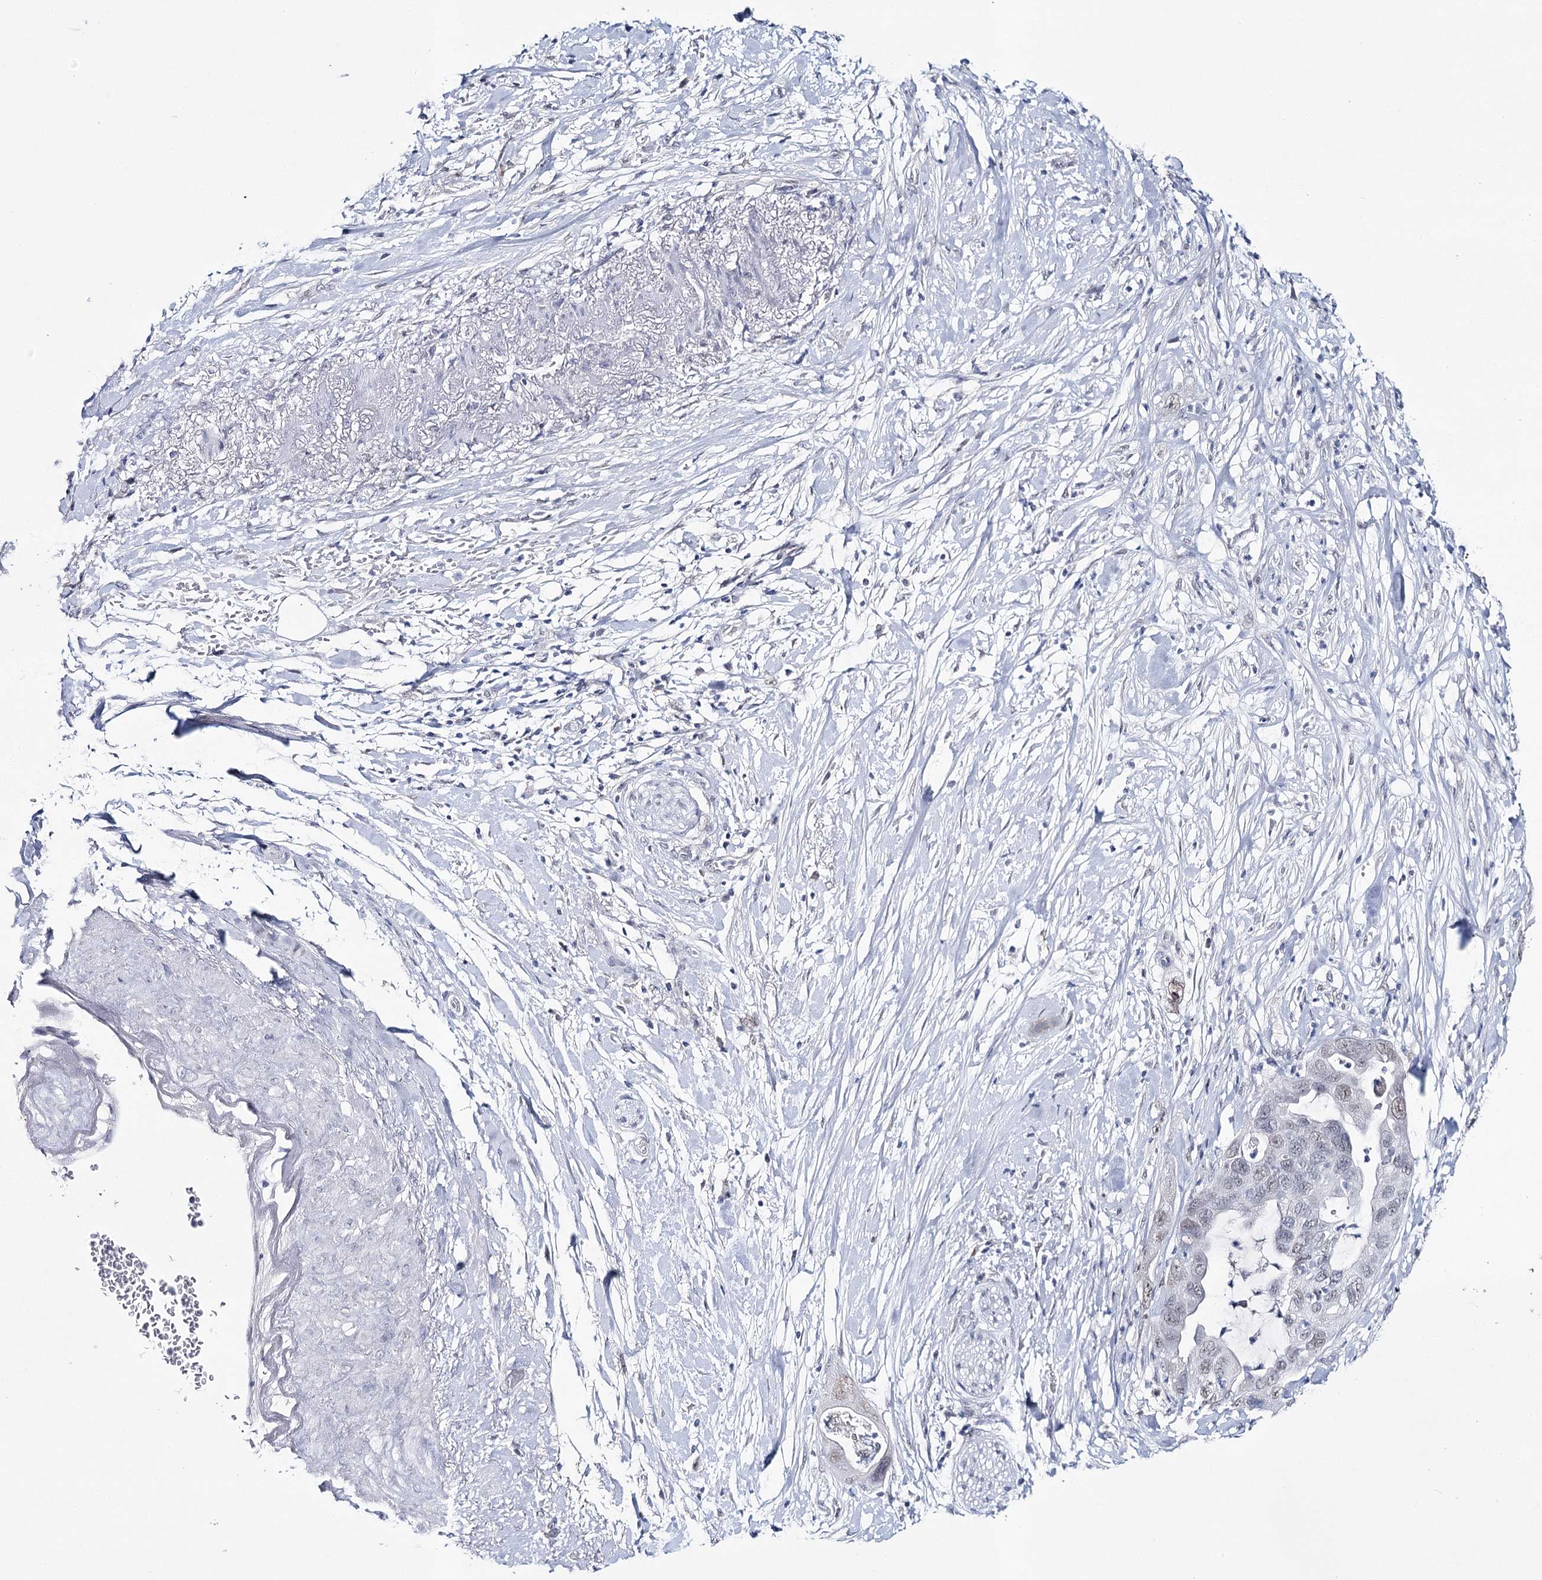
{"staining": {"intensity": "weak", "quantity": "25%-75%", "location": "nuclear"}, "tissue": "pancreatic cancer", "cell_type": "Tumor cells", "image_type": "cancer", "snomed": [{"axis": "morphology", "description": "Adenocarcinoma, NOS"}, {"axis": "topography", "description": "Pancreas"}], "caption": "A photomicrograph showing weak nuclear staining in approximately 25%-75% of tumor cells in pancreatic cancer, as visualized by brown immunohistochemical staining.", "gene": "ZC3H8", "patient": {"sex": "female", "age": 71}}